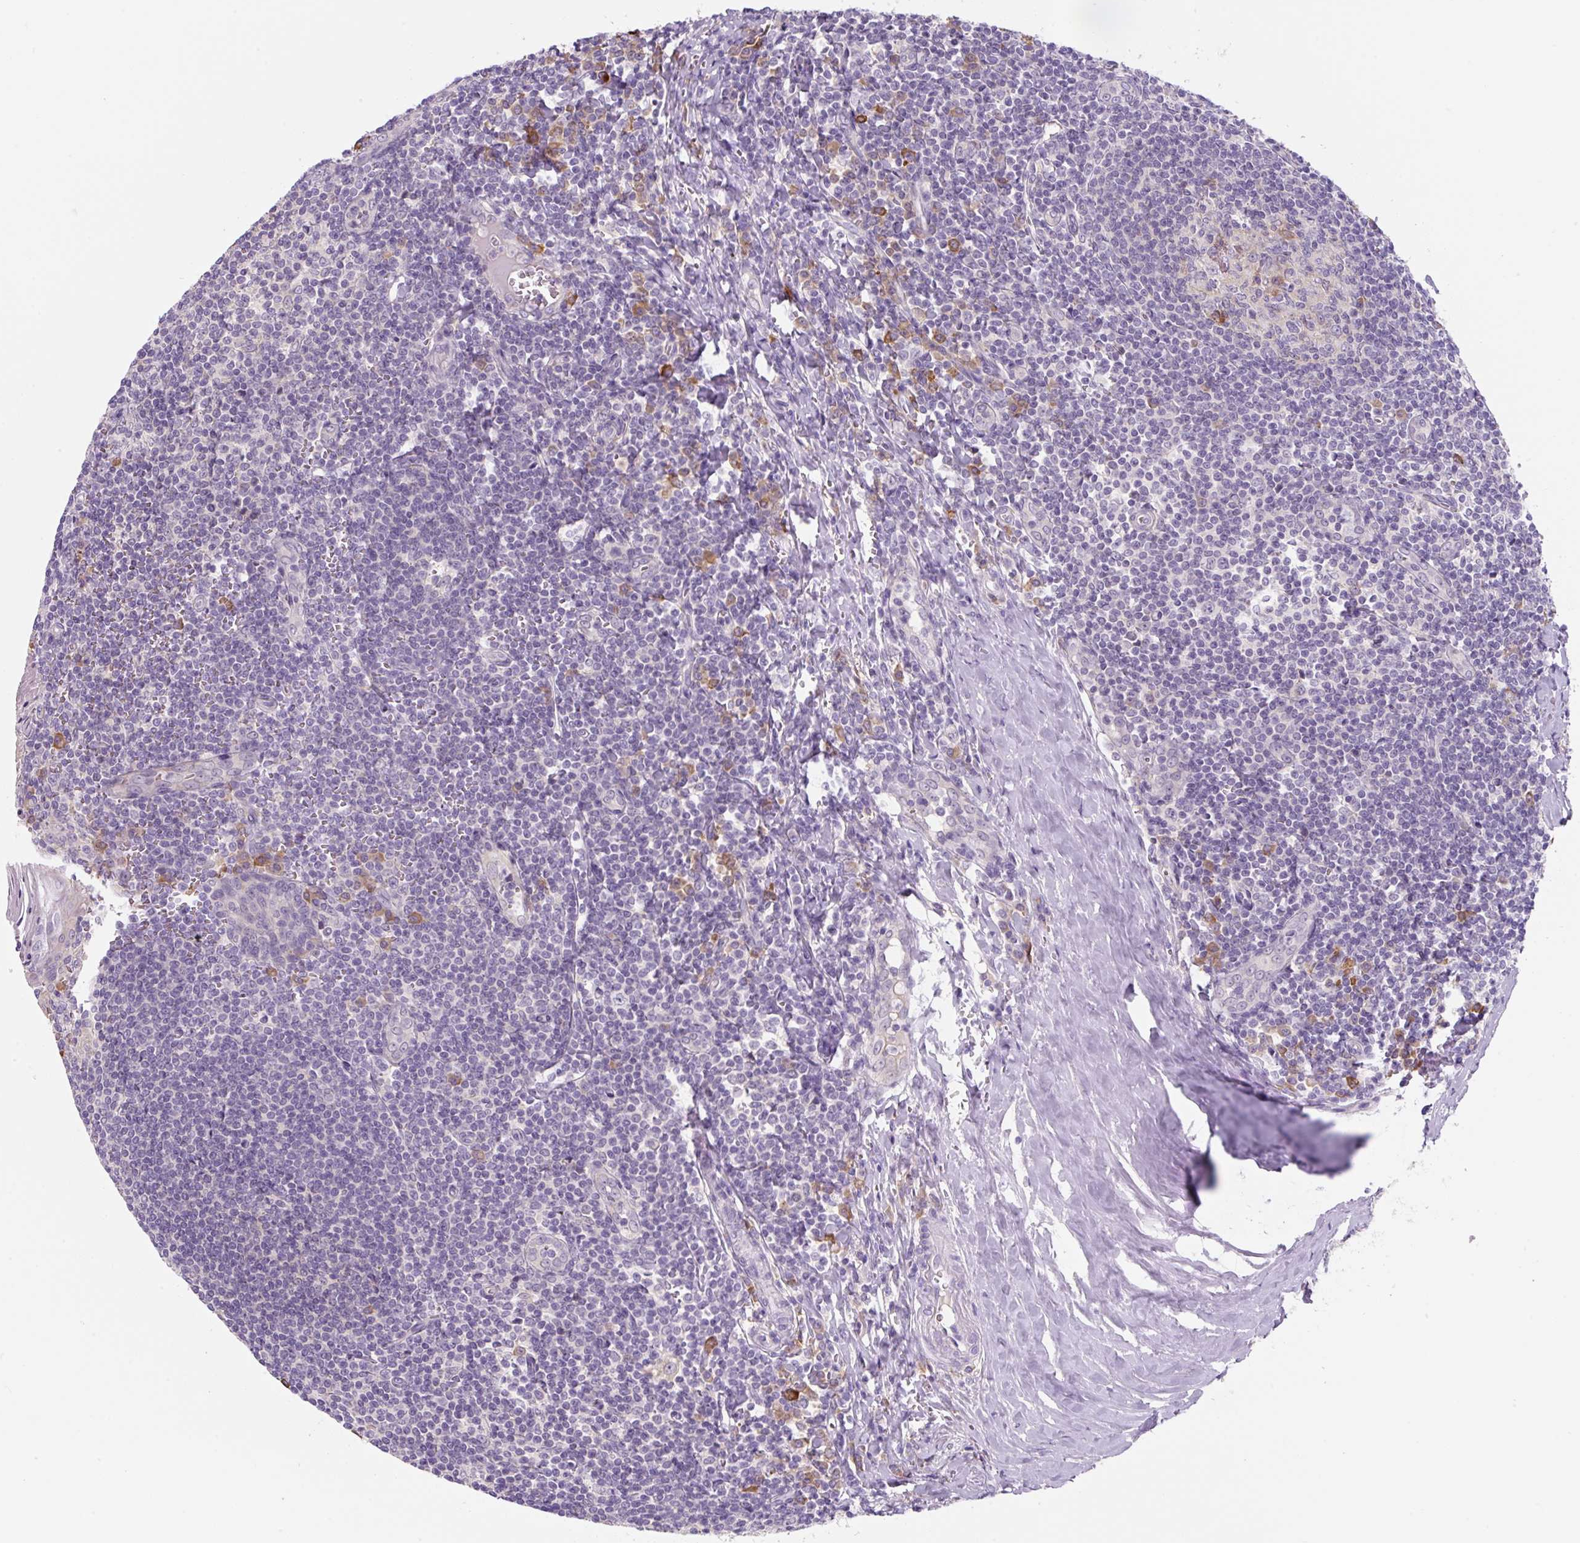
{"staining": {"intensity": "moderate", "quantity": "<25%", "location": "cytoplasmic/membranous"}, "tissue": "tonsil", "cell_type": "Germinal center cells", "image_type": "normal", "snomed": [{"axis": "morphology", "description": "Normal tissue, NOS"}, {"axis": "topography", "description": "Tonsil"}], "caption": "This image reveals benign tonsil stained with immunohistochemistry (IHC) to label a protein in brown. The cytoplasmic/membranous of germinal center cells show moderate positivity for the protein. Nuclei are counter-stained blue.", "gene": "FZD5", "patient": {"sex": "male", "age": 27}}